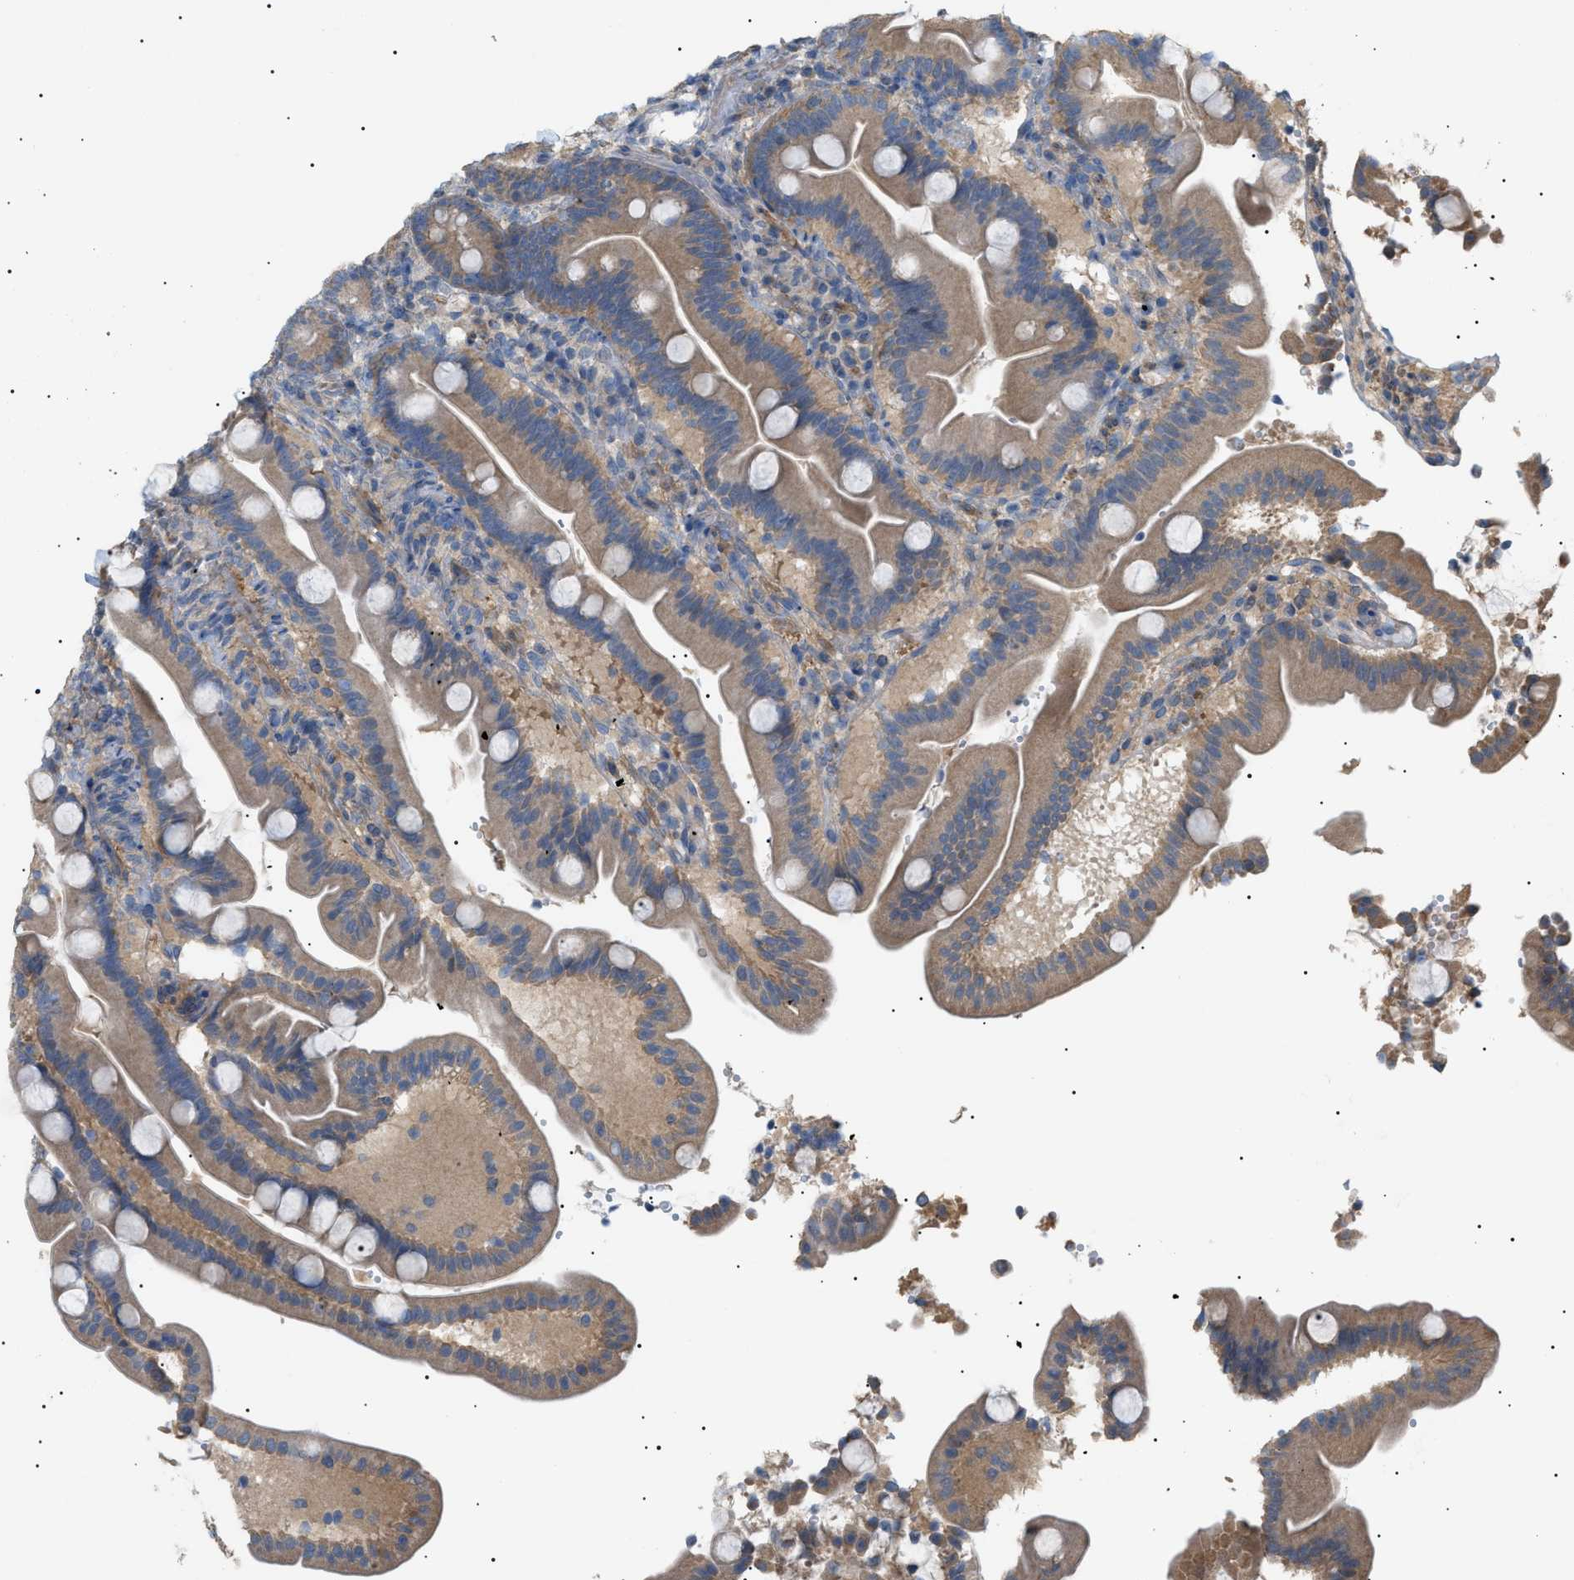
{"staining": {"intensity": "moderate", "quantity": ">75%", "location": "cytoplasmic/membranous"}, "tissue": "duodenum", "cell_type": "Glandular cells", "image_type": "normal", "snomed": [{"axis": "morphology", "description": "Normal tissue, NOS"}, {"axis": "topography", "description": "Duodenum"}], "caption": "This image reveals immunohistochemistry (IHC) staining of unremarkable duodenum, with medium moderate cytoplasmic/membranous positivity in approximately >75% of glandular cells.", "gene": "IRS2", "patient": {"sex": "male", "age": 54}}